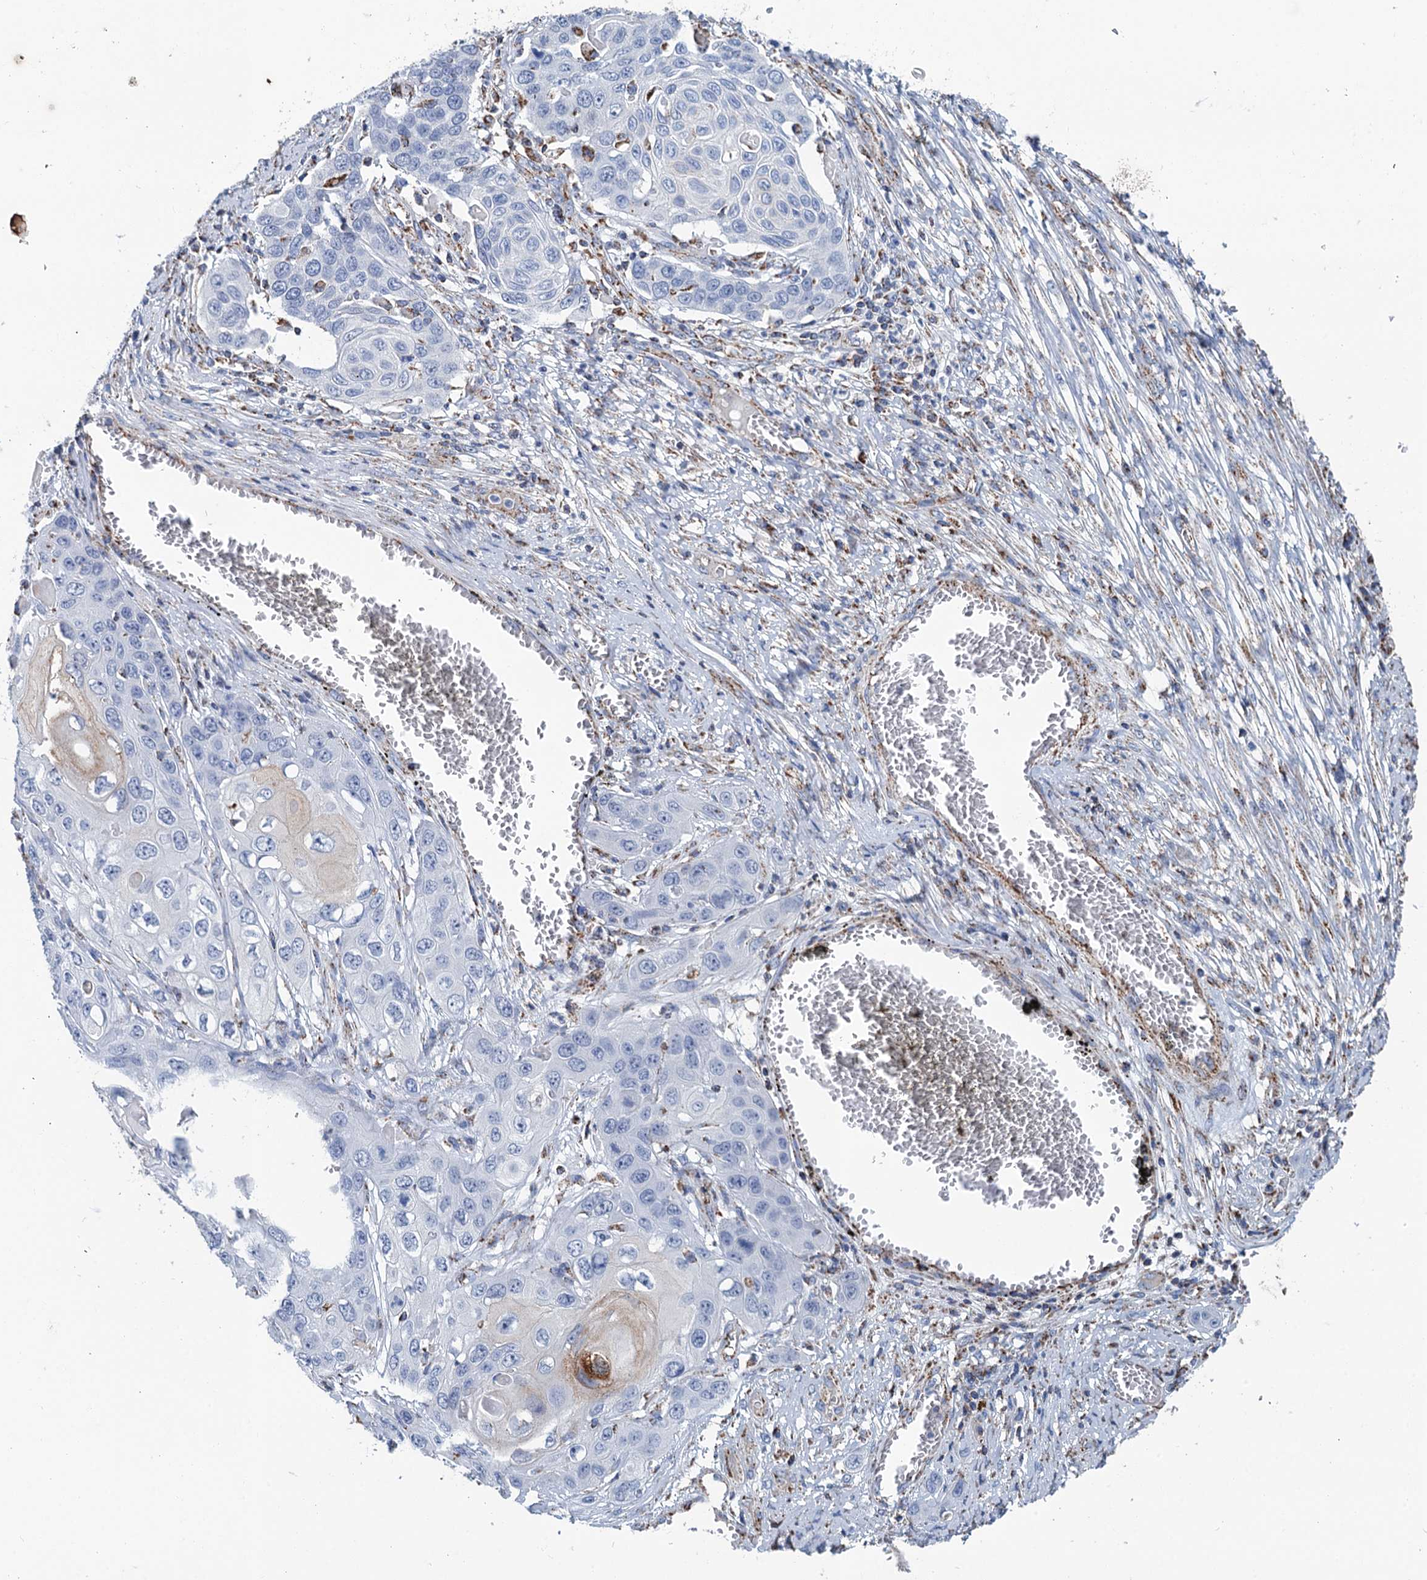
{"staining": {"intensity": "negative", "quantity": "none", "location": "none"}, "tissue": "skin cancer", "cell_type": "Tumor cells", "image_type": "cancer", "snomed": [{"axis": "morphology", "description": "Squamous cell carcinoma, NOS"}, {"axis": "topography", "description": "Skin"}], "caption": "The immunohistochemistry (IHC) micrograph has no significant positivity in tumor cells of skin cancer tissue.", "gene": "IVD", "patient": {"sex": "male", "age": 55}}